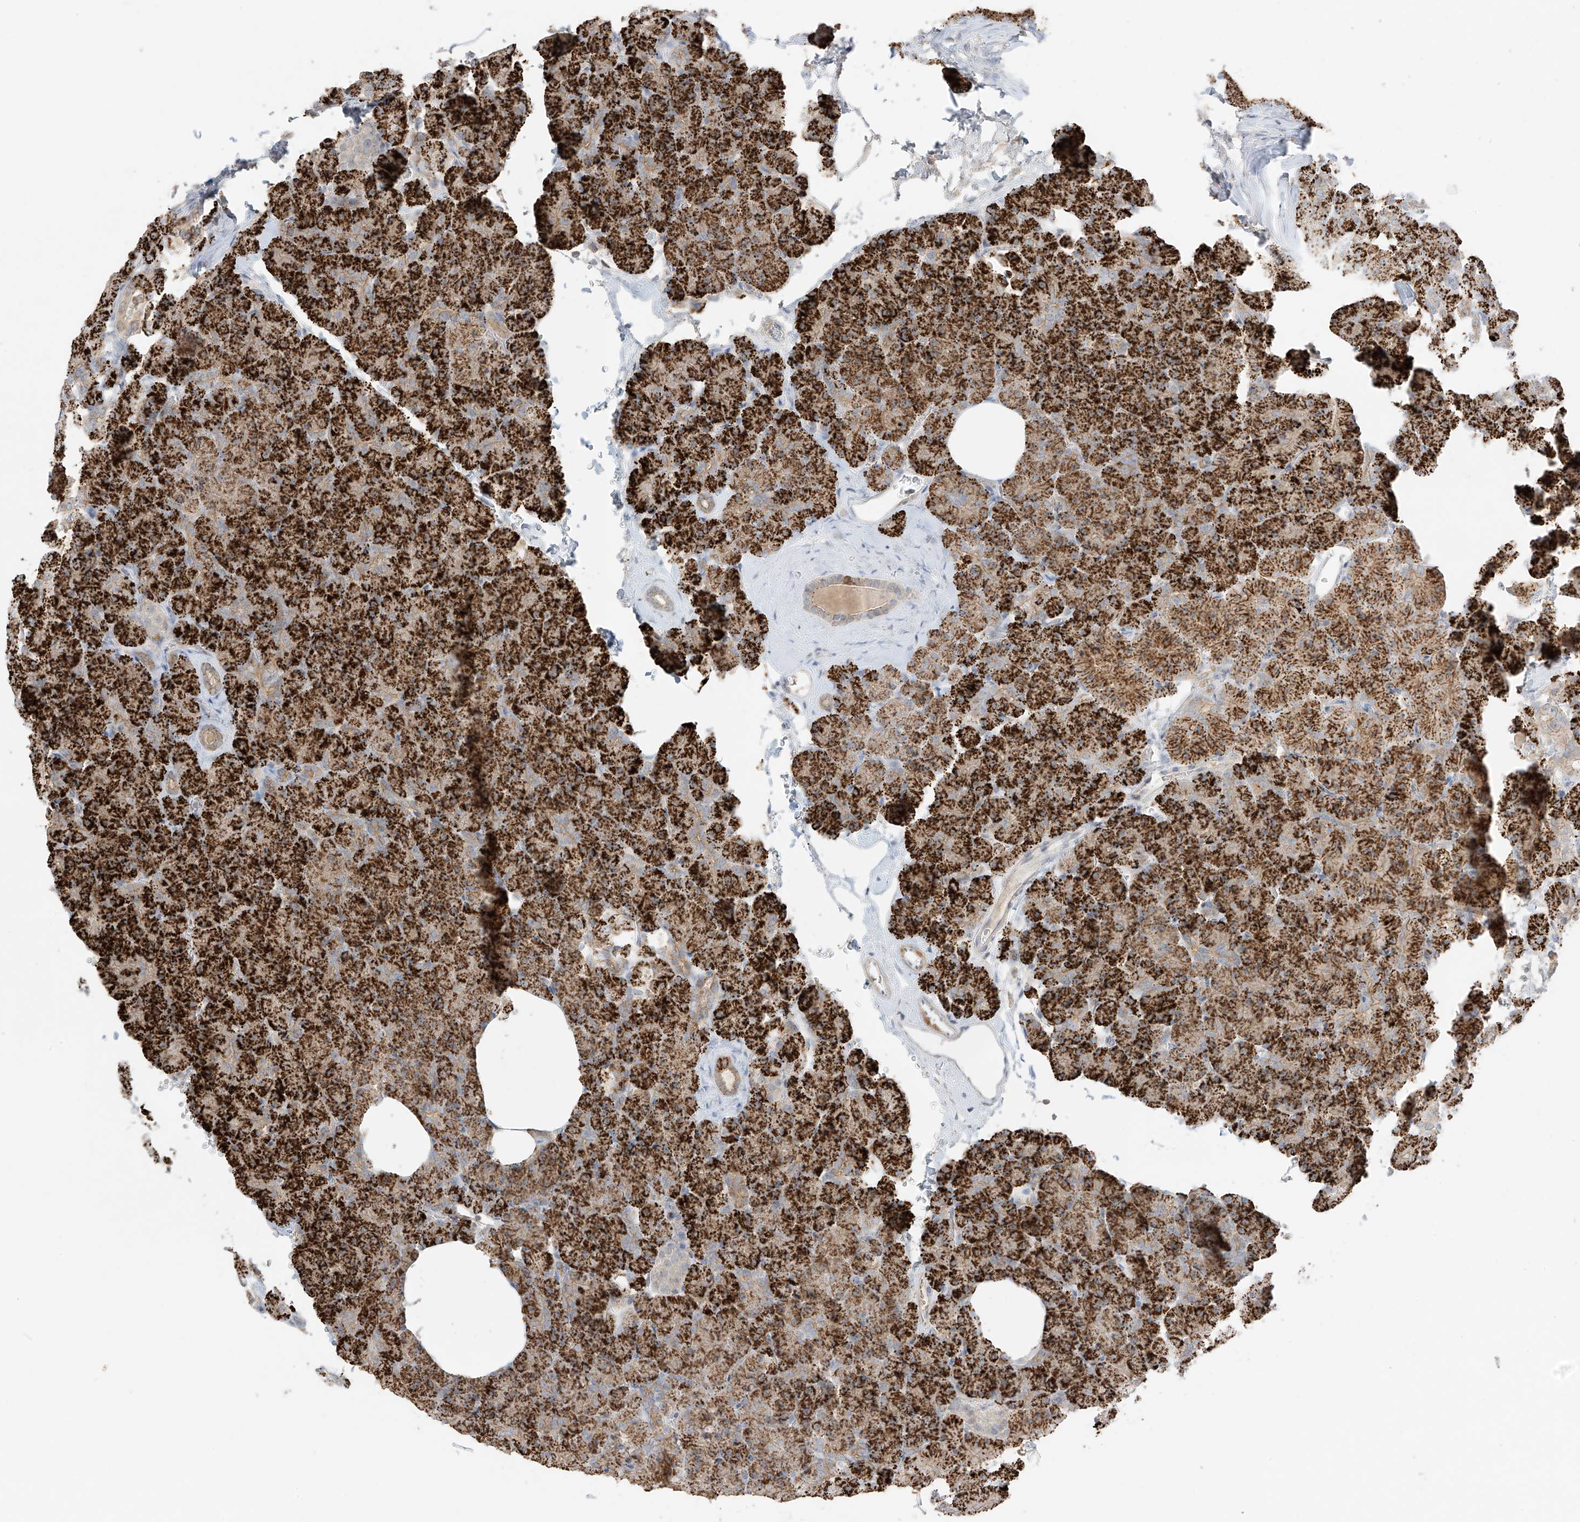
{"staining": {"intensity": "strong", "quantity": ">75%", "location": "cytoplasmic/membranous"}, "tissue": "pancreas", "cell_type": "Exocrine glandular cells", "image_type": "normal", "snomed": [{"axis": "morphology", "description": "Normal tissue, NOS"}, {"axis": "morphology", "description": "Carcinoid, malignant, NOS"}, {"axis": "topography", "description": "Pancreas"}], "caption": "Benign pancreas was stained to show a protein in brown. There is high levels of strong cytoplasmic/membranous expression in about >75% of exocrine glandular cells. Using DAB (brown) and hematoxylin (blue) stains, captured at high magnification using brightfield microscopy.", "gene": "ZBTB41", "patient": {"sex": "female", "age": 35}}